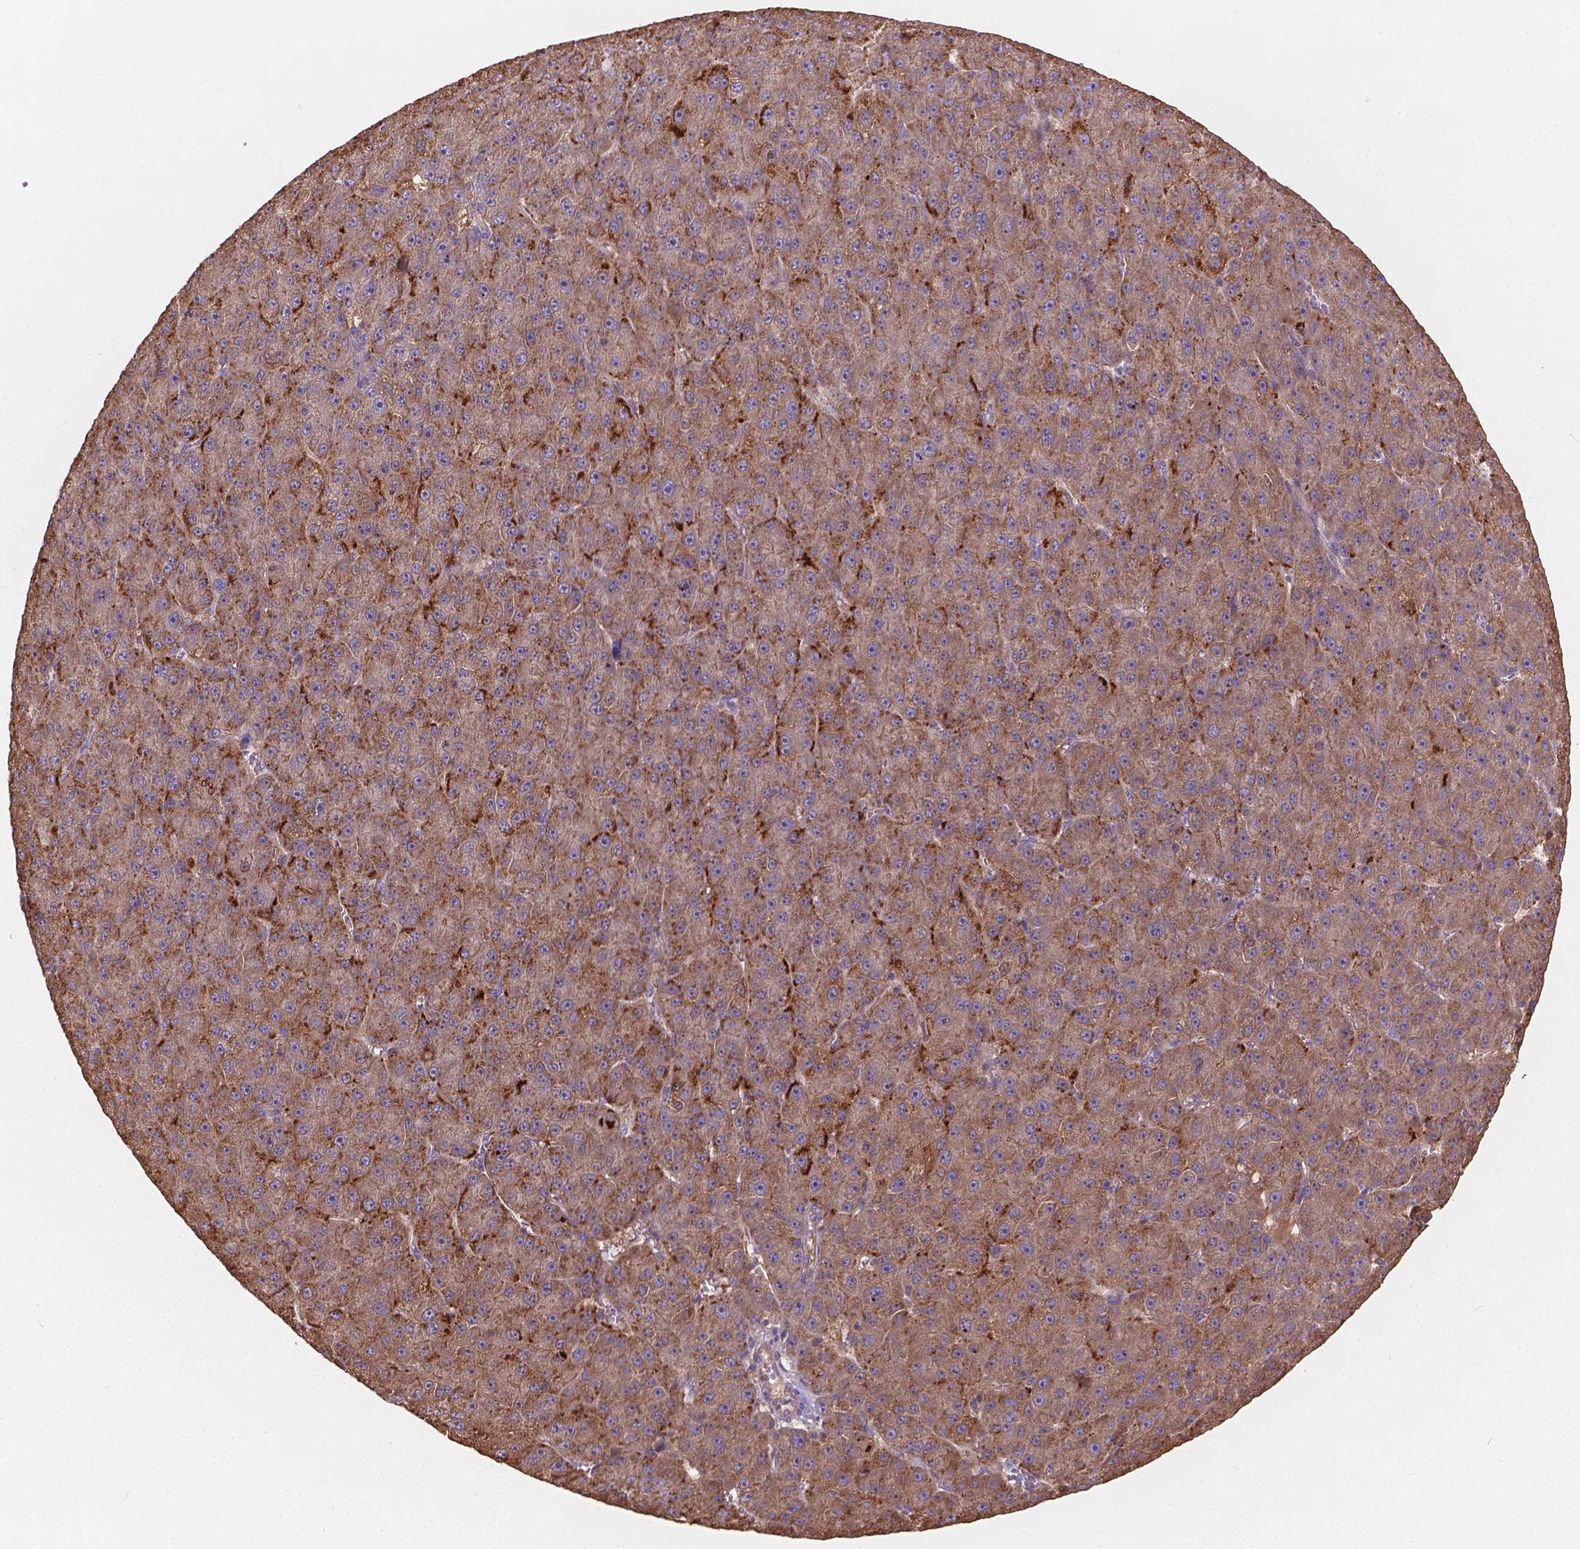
{"staining": {"intensity": "strong", "quantity": ">75%", "location": "cytoplasmic/membranous"}, "tissue": "liver cancer", "cell_type": "Tumor cells", "image_type": "cancer", "snomed": [{"axis": "morphology", "description": "Carcinoma, Hepatocellular, NOS"}, {"axis": "topography", "description": "Liver"}], "caption": "Human liver cancer (hepatocellular carcinoma) stained with a protein marker shows strong staining in tumor cells.", "gene": "CDK10", "patient": {"sex": "male", "age": 67}}